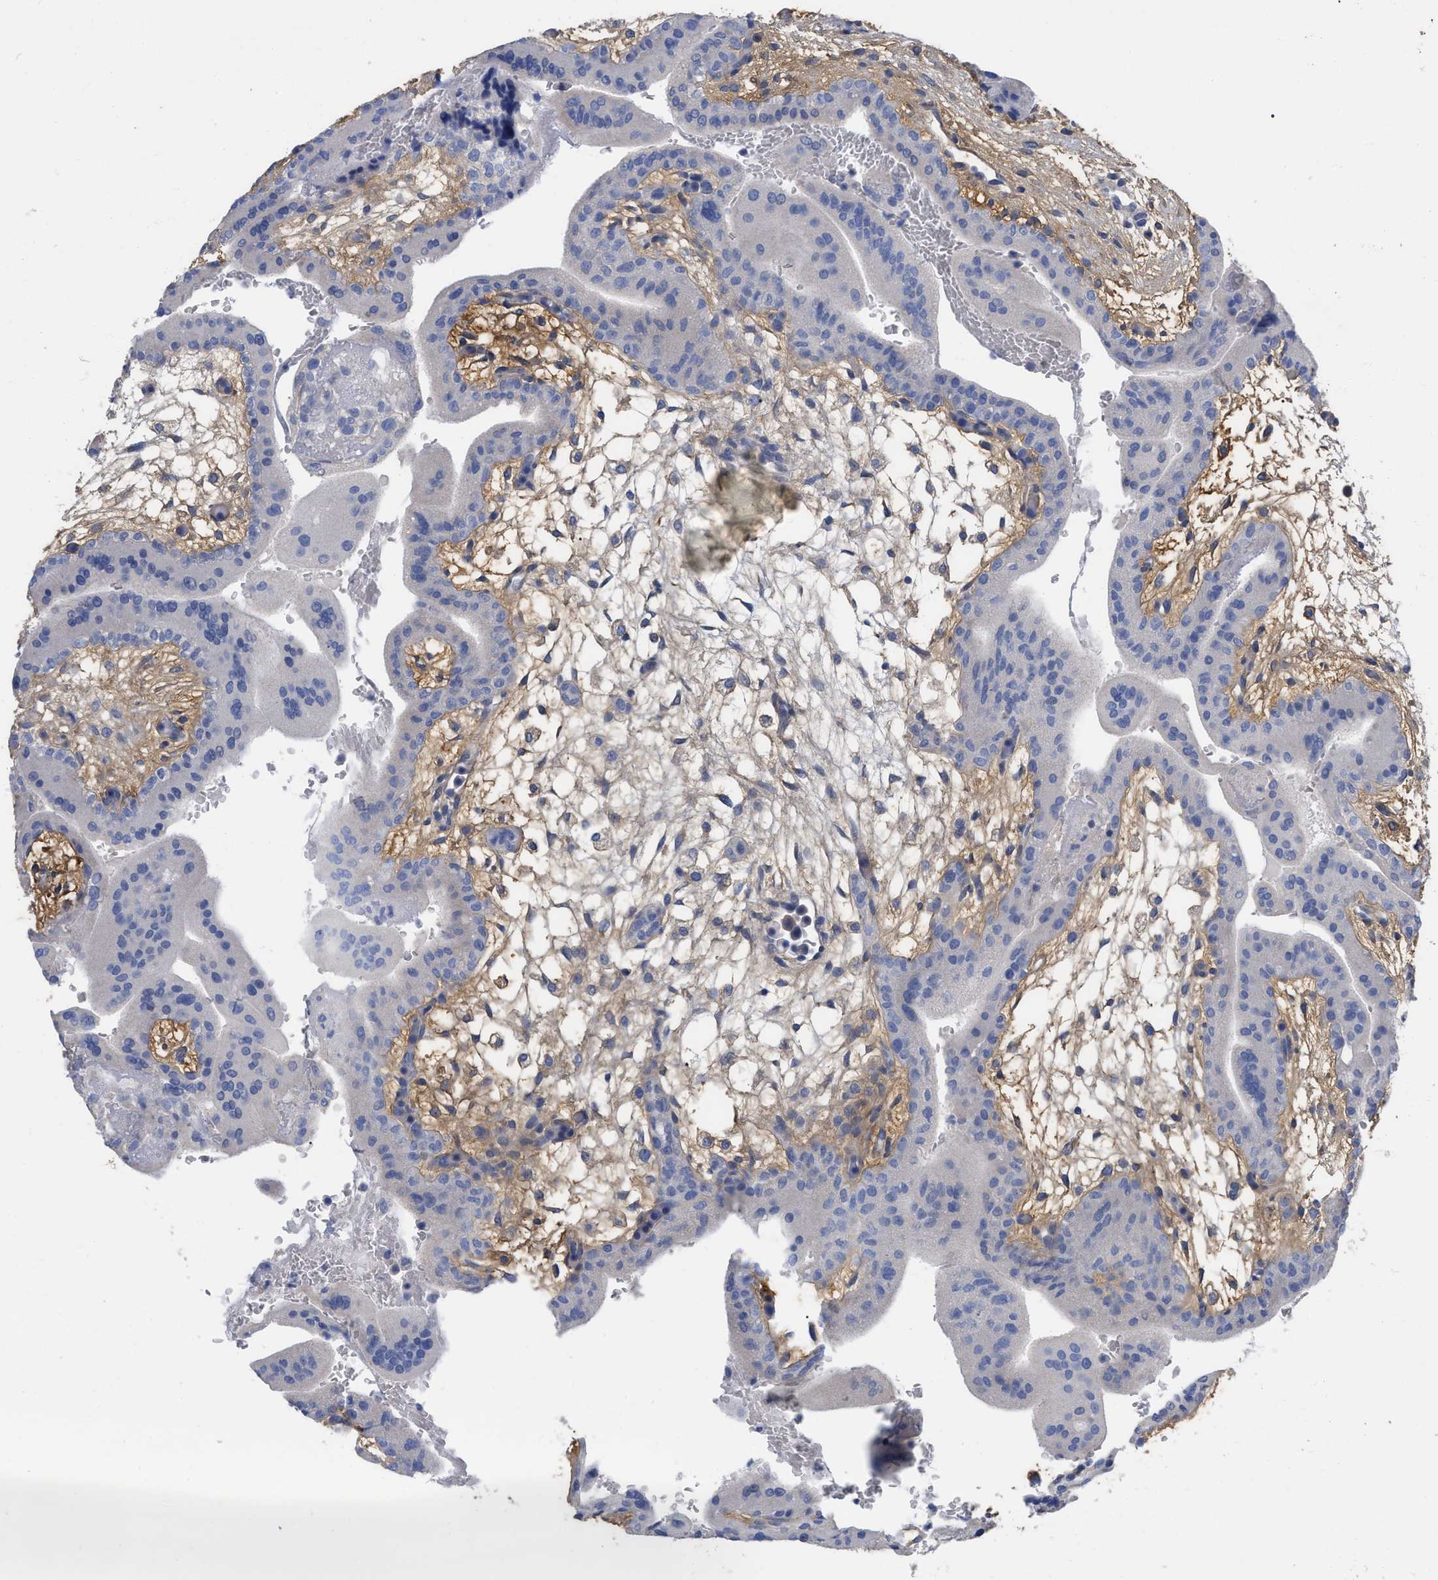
{"staining": {"intensity": "weak", "quantity": "25%-75%", "location": "cytoplasmic/membranous"}, "tissue": "placenta", "cell_type": "Decidual cells", "image_type": "normal", "snomed": [{"axis": "morphology", "description": "Normal tissue, NOS"}, {"axis": "topography", "description": "Placenta"}], "caption": "Decidual cells reveal low levels of weak cytoplasmic/membranous expression in about 25%-75% of cells in normal human placenta. Nuclei are stained in blue.", "gene": "HAPLN1", "patient": {"sex": "female", "age": 35}}